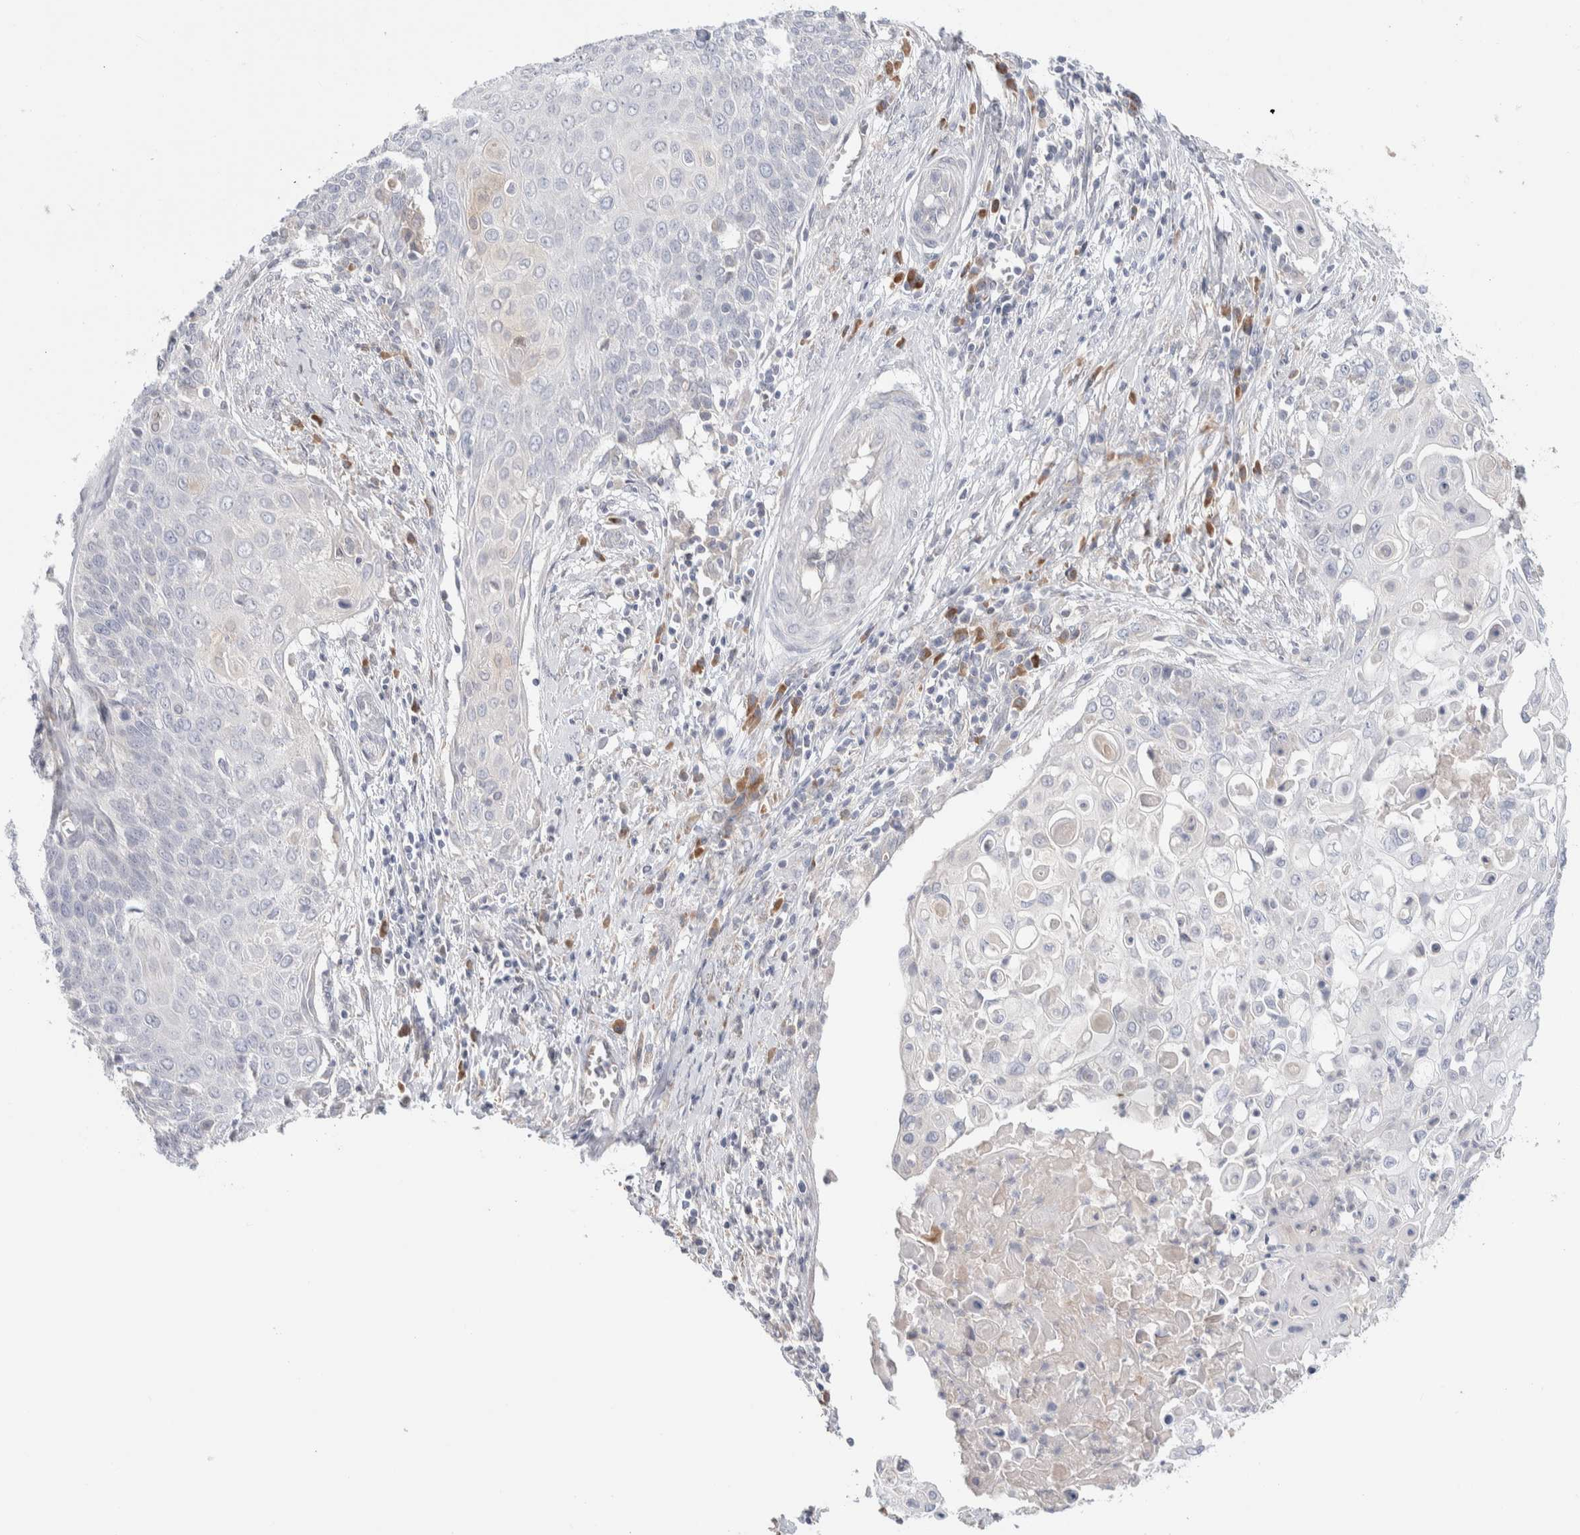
{"staining": {"intensity": "negative", "quantity": "none", "location": "none"}, "tissue": "cervical cancer", "cell_type": "Tumor cells", "image_type": "cancer", "snomed": [{"axis": "morphology", "description": "Squamous cell carcinoma, NOS"}, {"axis": "topography", "description": "Cervix"}], "caption": "Squamous cell carcinoma (cervical) was stained to show a protein in brown. There is no significant expression in tumor cells.", "gene": "RUSF1", "patient": {"sex": "female", "age": 39}}